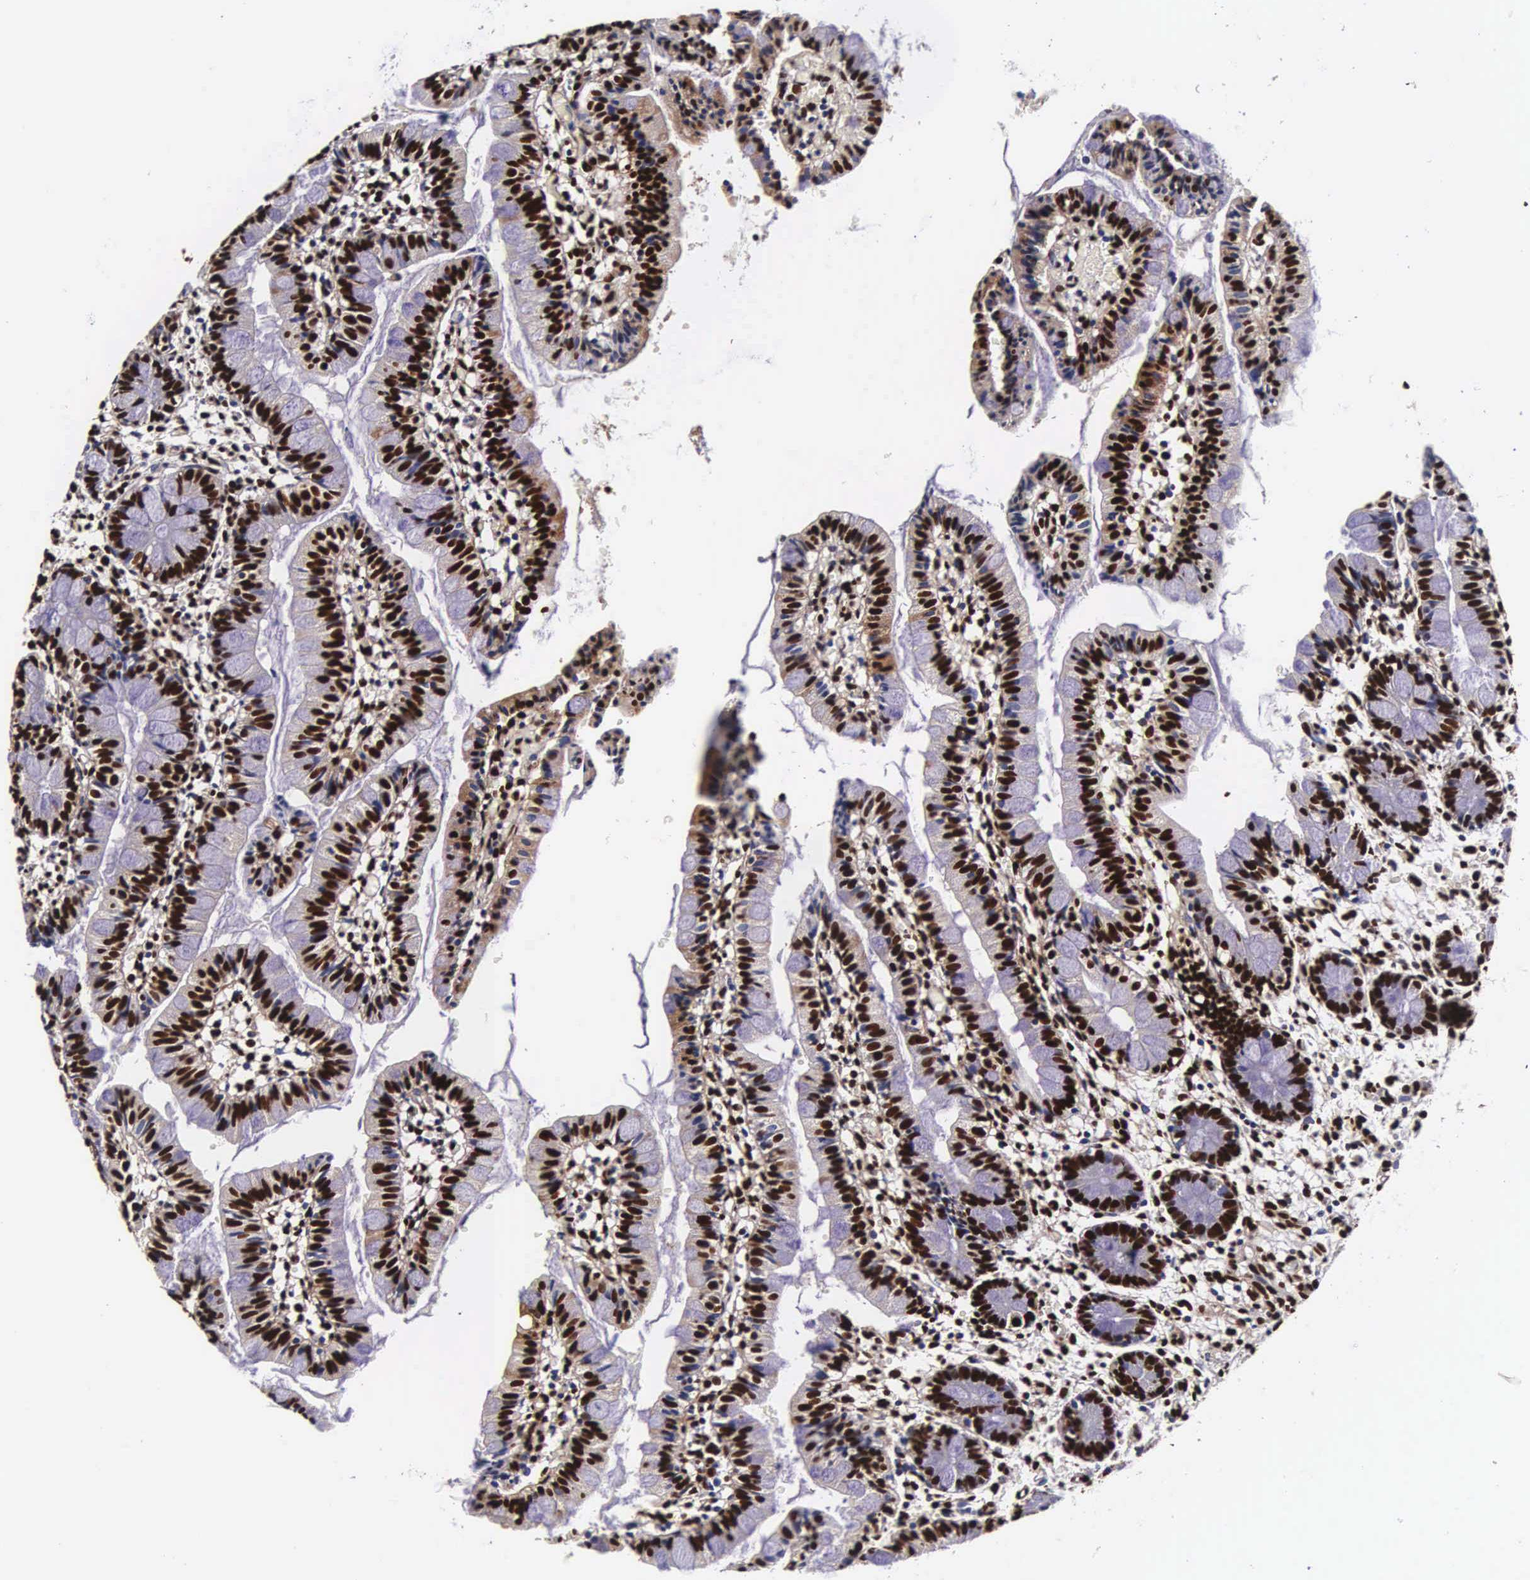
{"staining": {"intensity": "strong", "quantity": ">75%", "location": "nuclear"}, "tissue": "small intestine", "cell_type": "Glandular cells", "image_type": "normal", "snomed": [{"axis": "morphology", "description": "Normal tissue, NOS"}, {"axis": "topography", "description": "Small intestine"}], "caption": "IHC staining of benign small intestine, which reveals high levels of strong nuclear expression in approximately >75% of glandular cells indicating strong nuclear protein expression. The staining was performed using DAB (3,3'-diaminobenzidine) (brown) for protein detection and nuclei were counterstained in hematoxylin (blue).", "gene": "BCL2L2", "patient": {"sex": "male", "age": 1}}